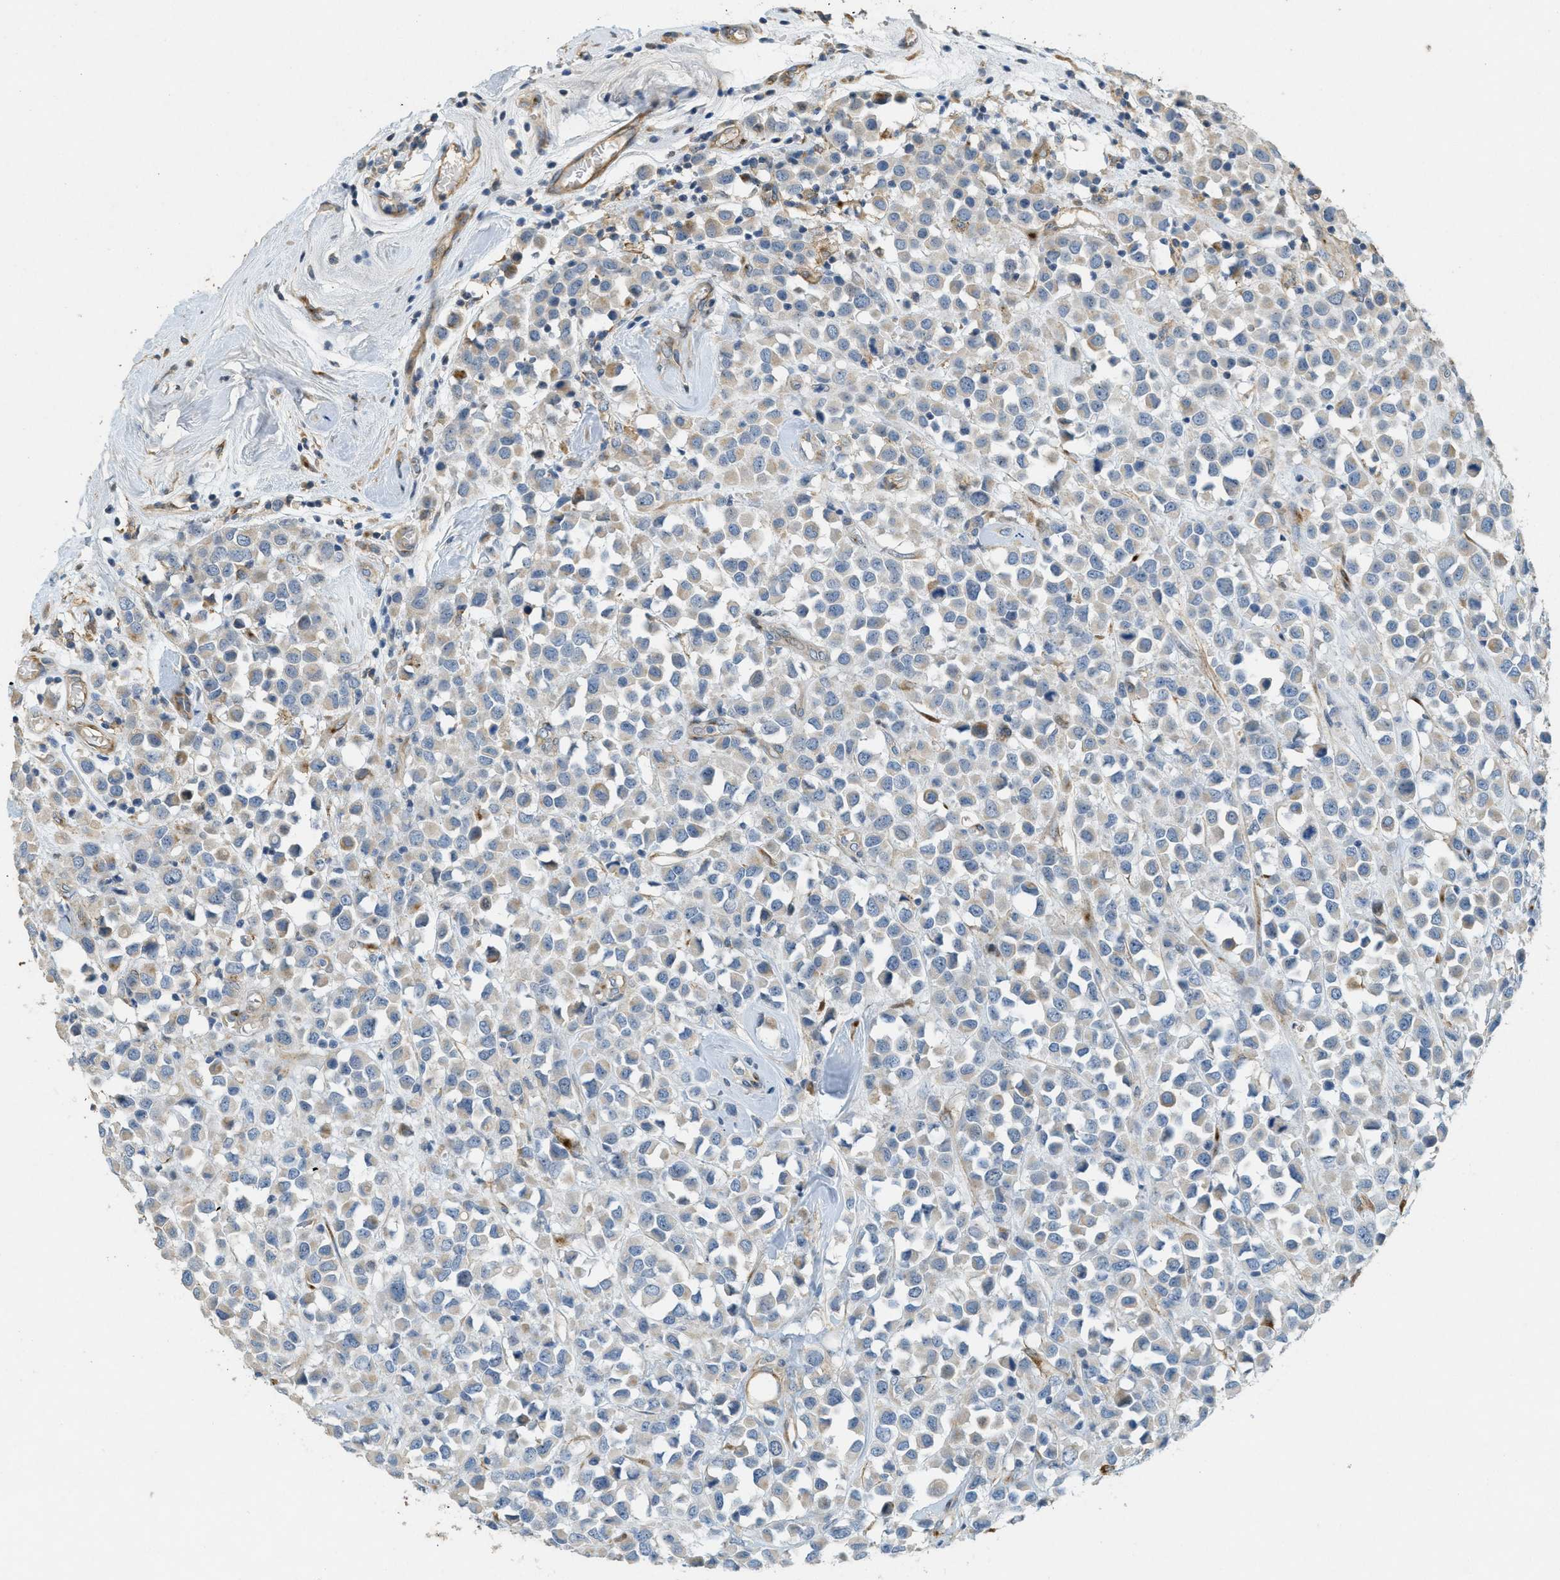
{"staining": {"intensity": "weak", "quantity": "25%-75%", "location": "cytoplasmic/membranous"}, "tissue": "breast cancer", "cell_type": "Tumor cells", "image_type": "cancer", "snomed": [{"axis": "morphology", "description": "Duct carcinoma"}, {"axis": "topography", "description": "Breast"}], "caption": "Immunohistochemical staining of human breast cancer (infiltrating ductal carcinoma) shows weak cytoplasmic/membranous protein expression in approximately 25%-75% of tumor cells.", "gene": "ADCY5", "patient": {"sex": "female", "age": 61}}